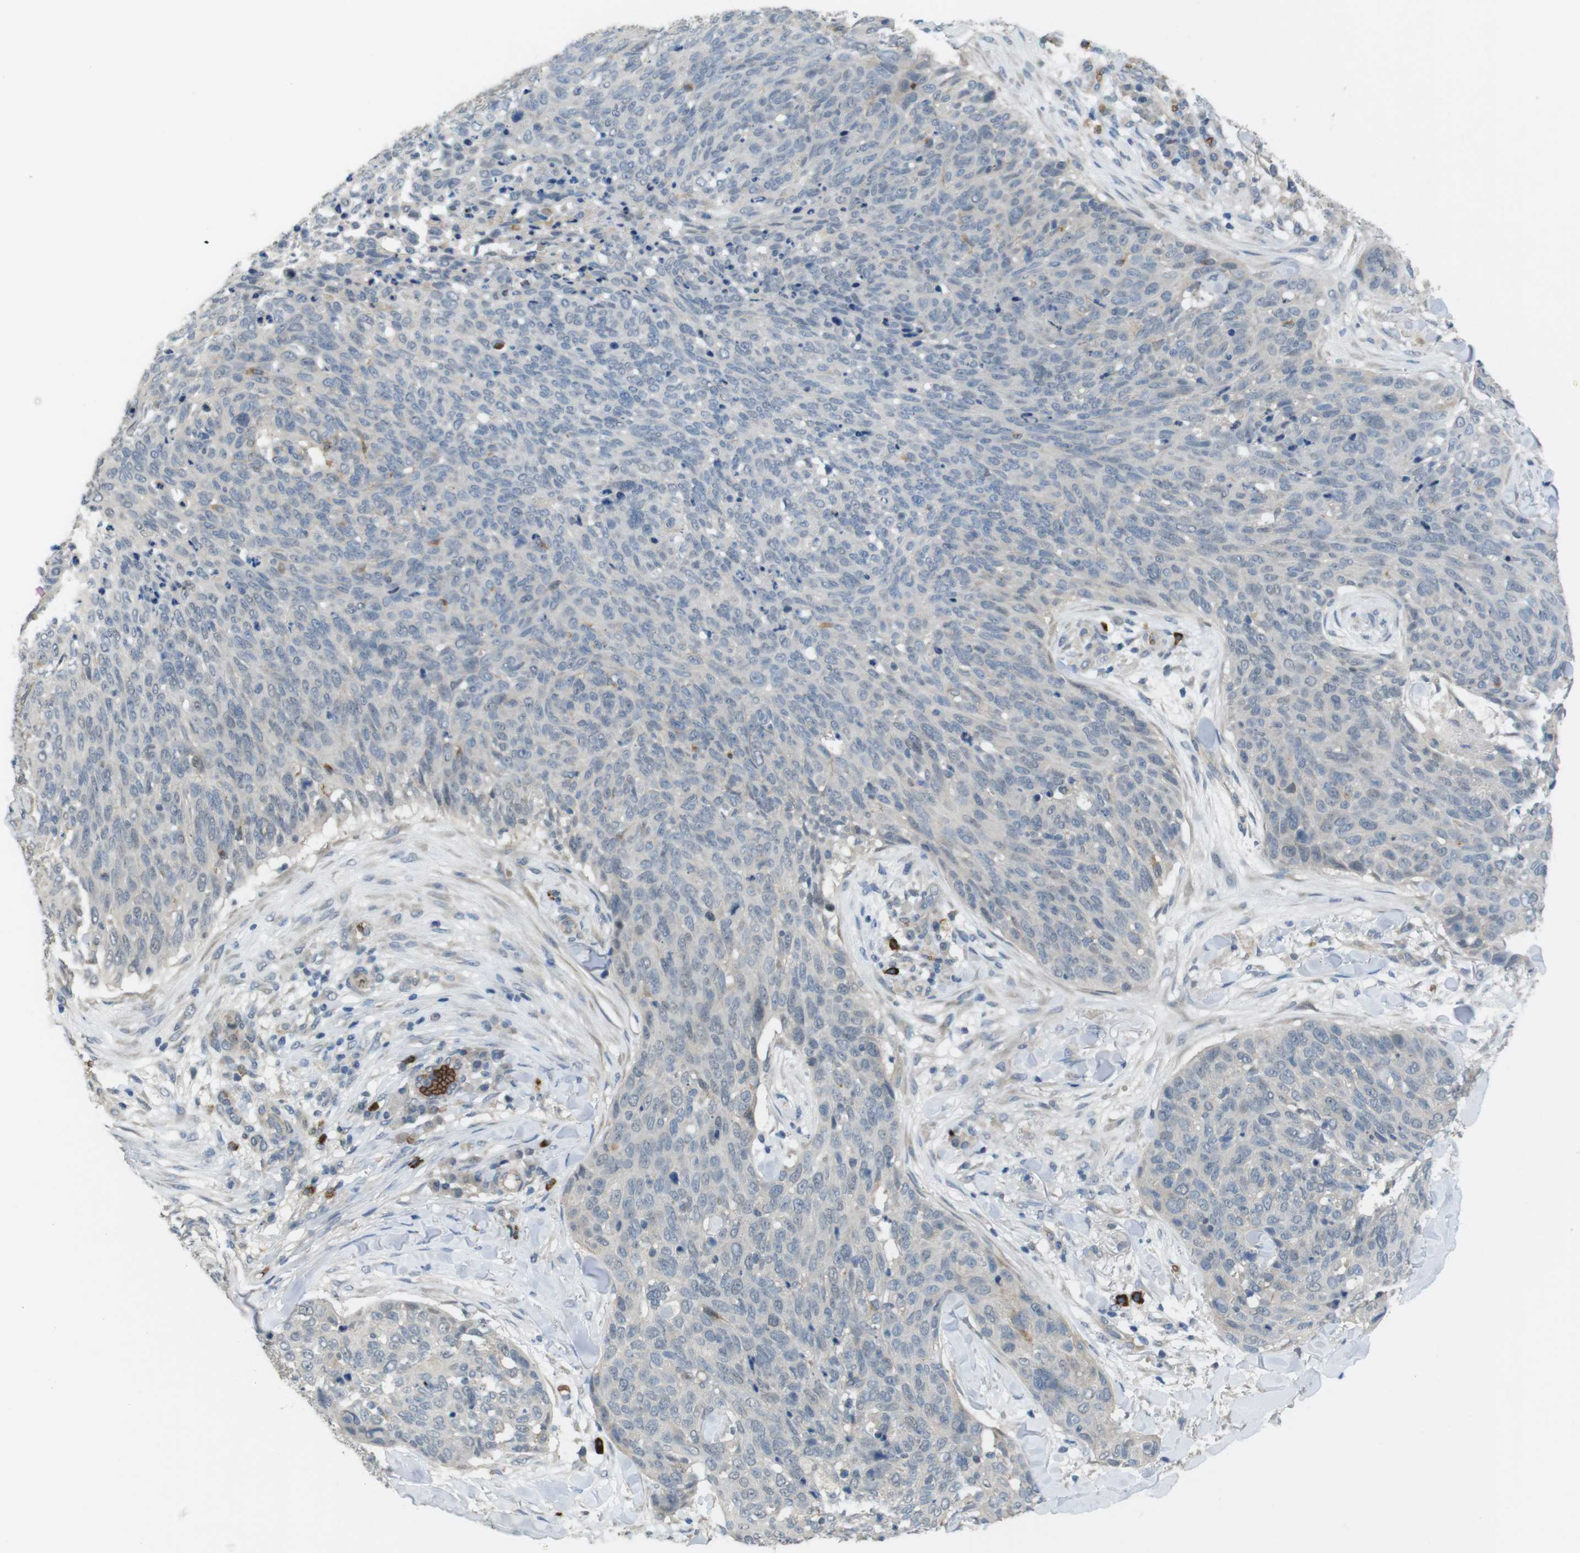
{"staining": {"intensity": "negative", "quantity": "none", "location": "none"}, "tissue": "skin cancer", "cell_type": "Tumor cells", "image_type": "cancer", "snomed": [{"axis": "morphology", "description": "Squamous cell carcinoma in situ, NOS"}, {"axis": "morphology", "description": "Squamous cell carcinoma, NOS"}, {"axis": "topography", "description": "Skin"}], "caption": "IHC of human squamous cell carcinoma (skin) reveals no staining in tumor cells. (IHC, brightfield microscopy, high magnification).", "gene": "GYPA", "patient": {"sex": "male", "age": 93}}